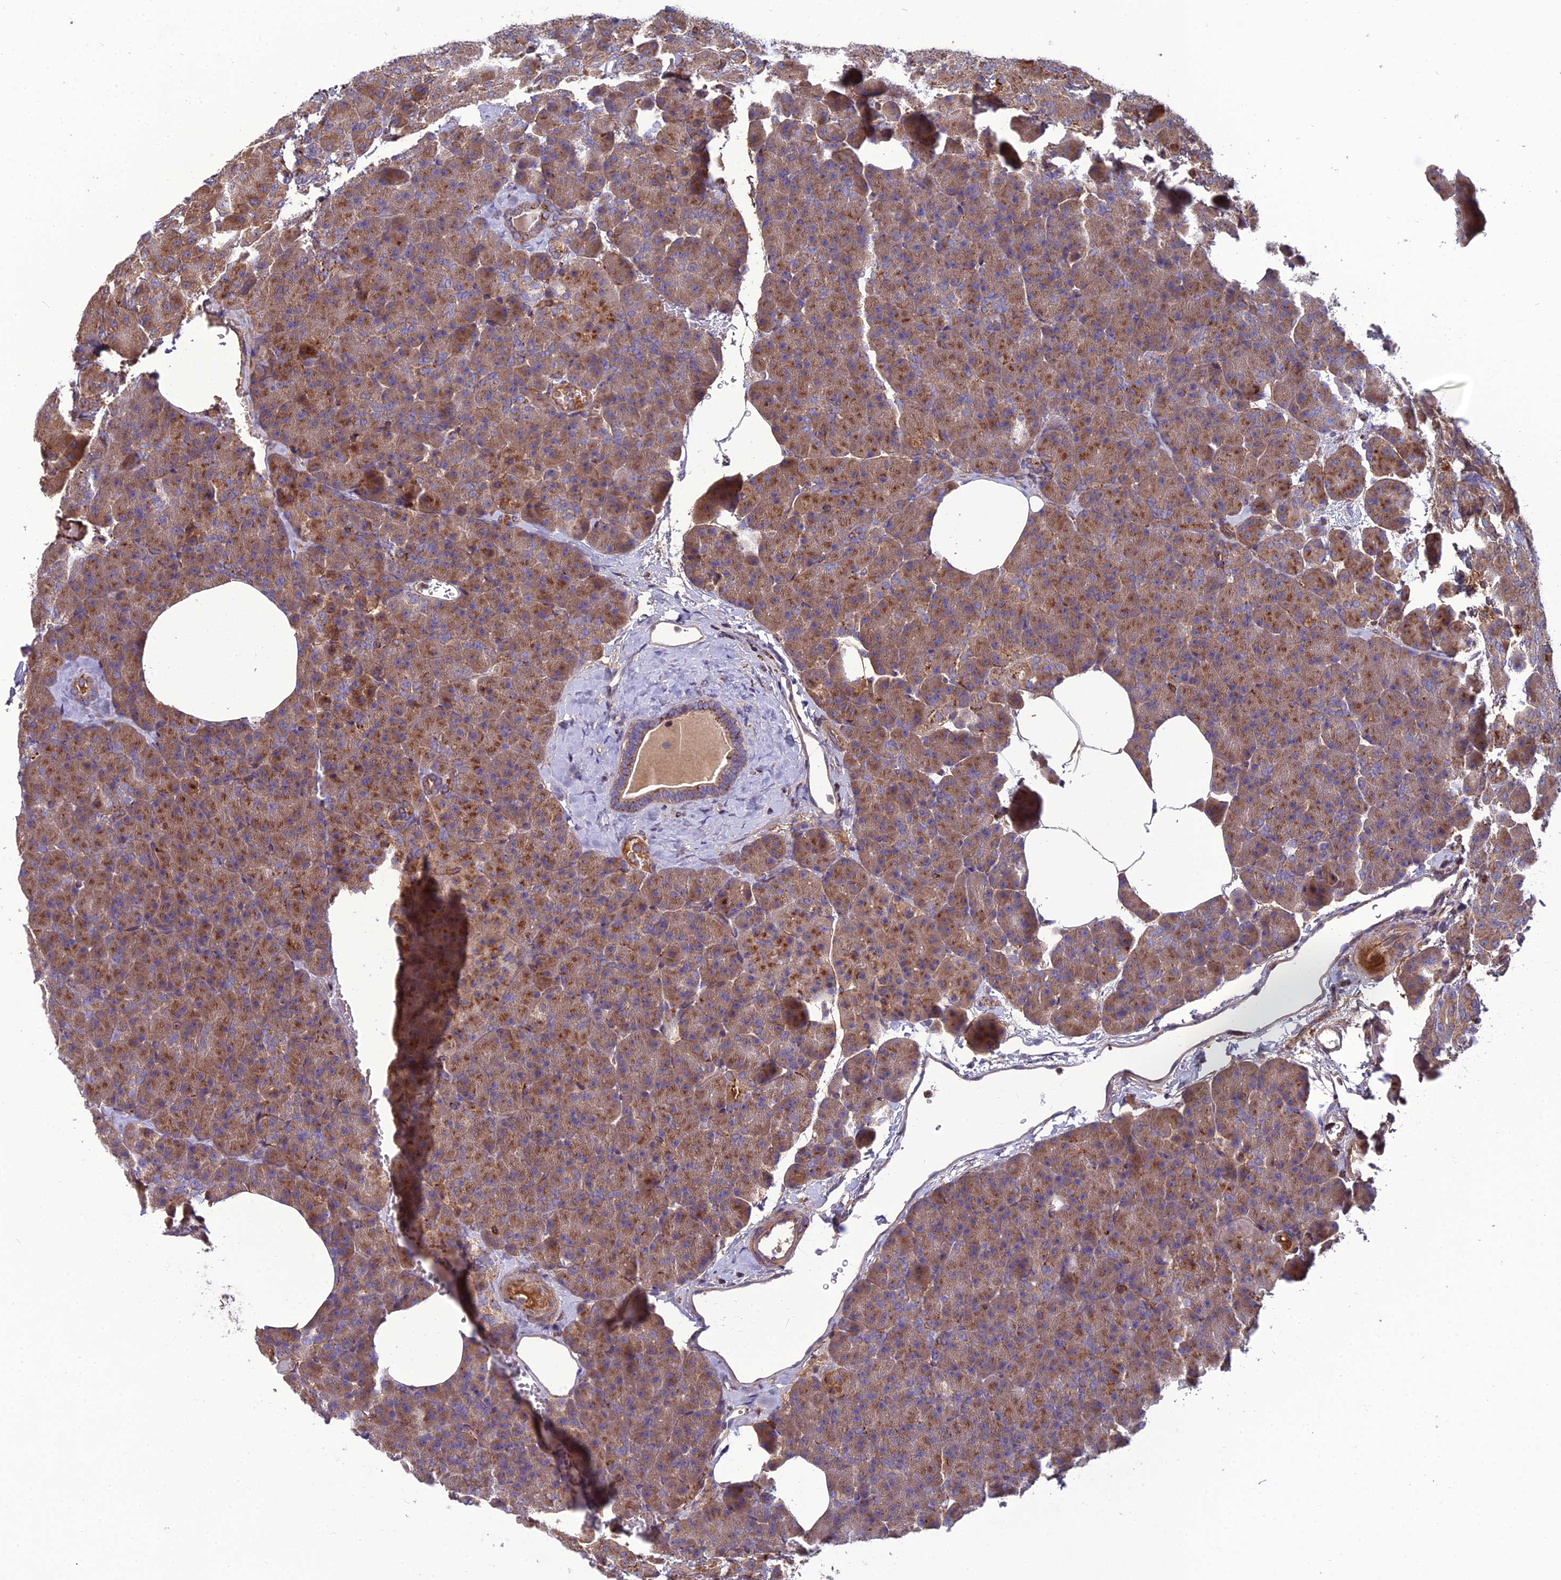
{"staining": {"intensity": "moderate", "quantity": ">75%", "location": "cytoplasmic/membranous"}, "tissue": "pancreas", "cell_type": "Exocrine glandular cells", "image_type": "normal", "snomed": [{"axis": "morphology", "description": "Normal tissue, NOS"}, {"axis": "morphology", "description": "Carcinoid, malignant, NOS"}, {"axis": "topography", "description": "Pancreas"}], "caption": "Immunohistochemistry staining of benign pancreas, which reveals medium levels of moderate cytoplasmic/membranous positivity in about >75% of exocrine glandular cells indicating moderate cytoplasmic/membranous protein staining. The staining was performed using DAB (3,3'-diaminobenzidine) (brown) for protein detection and nuclei were counterstained in hematoxylin (blue).", "gene": "LNPEP", "patient": {"sex": "female", "age": 35}}